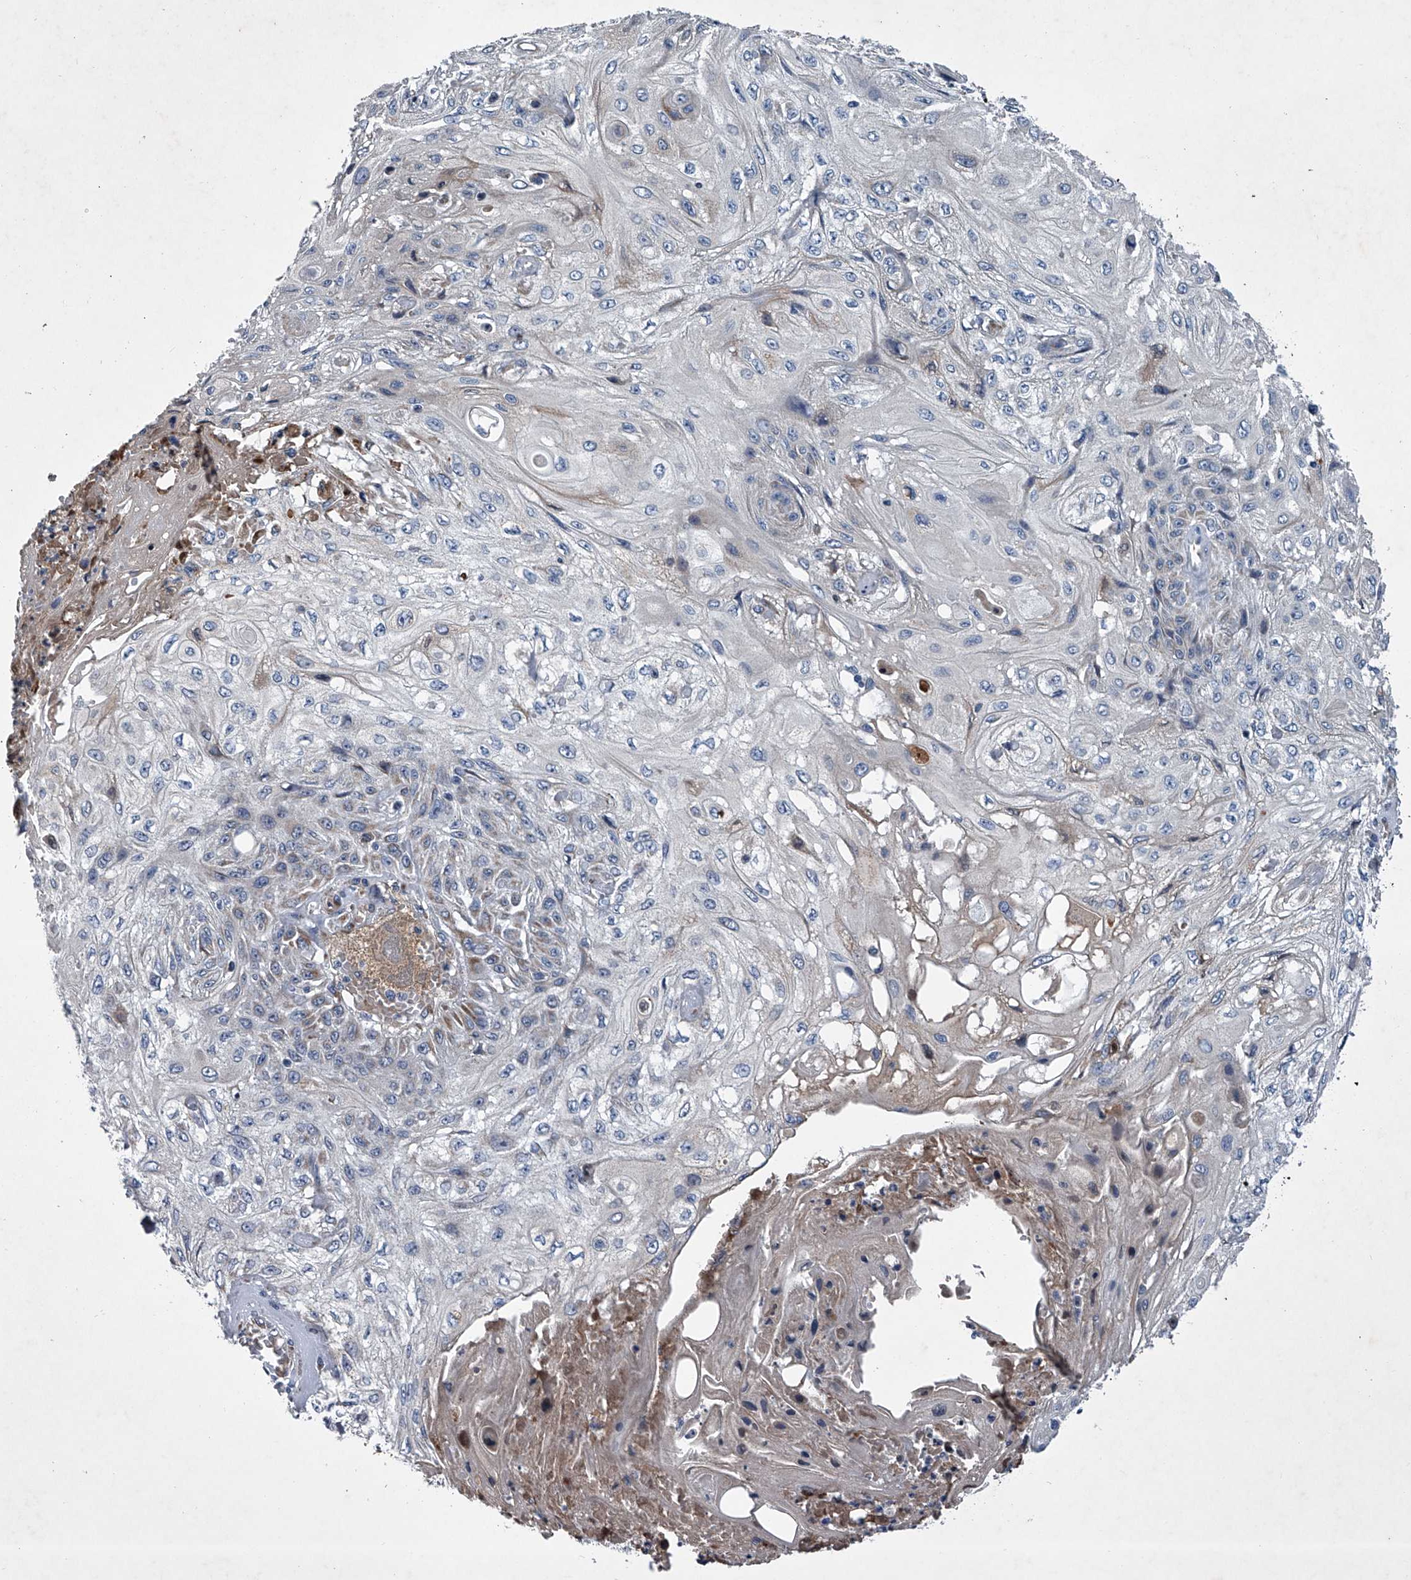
{"staining": {"intensity": "negative", "quantity": "none", "location": "none"}, "tissue": "skin cancer", "cell_type": "Tumor cells", "image_type": "cancer", "snomed": [{"axis": "morphology", "description": "Squamous cell carcinoma, NOS"}, {"axis": "morphology", "description": "Squamous cell carcinoma, metastatic, NOS"}, {"axis": "topography", "description": "Skin"}, {"axis": "topography", "description": "Lymph node"}], "caption": "DAB immunohistochemical staining of skin metastatic squamous cell carcinoma displays no significant positivity in tumor cells.", "gene": "ABCG1", "patient": {"sex": "male", "age": 75}}